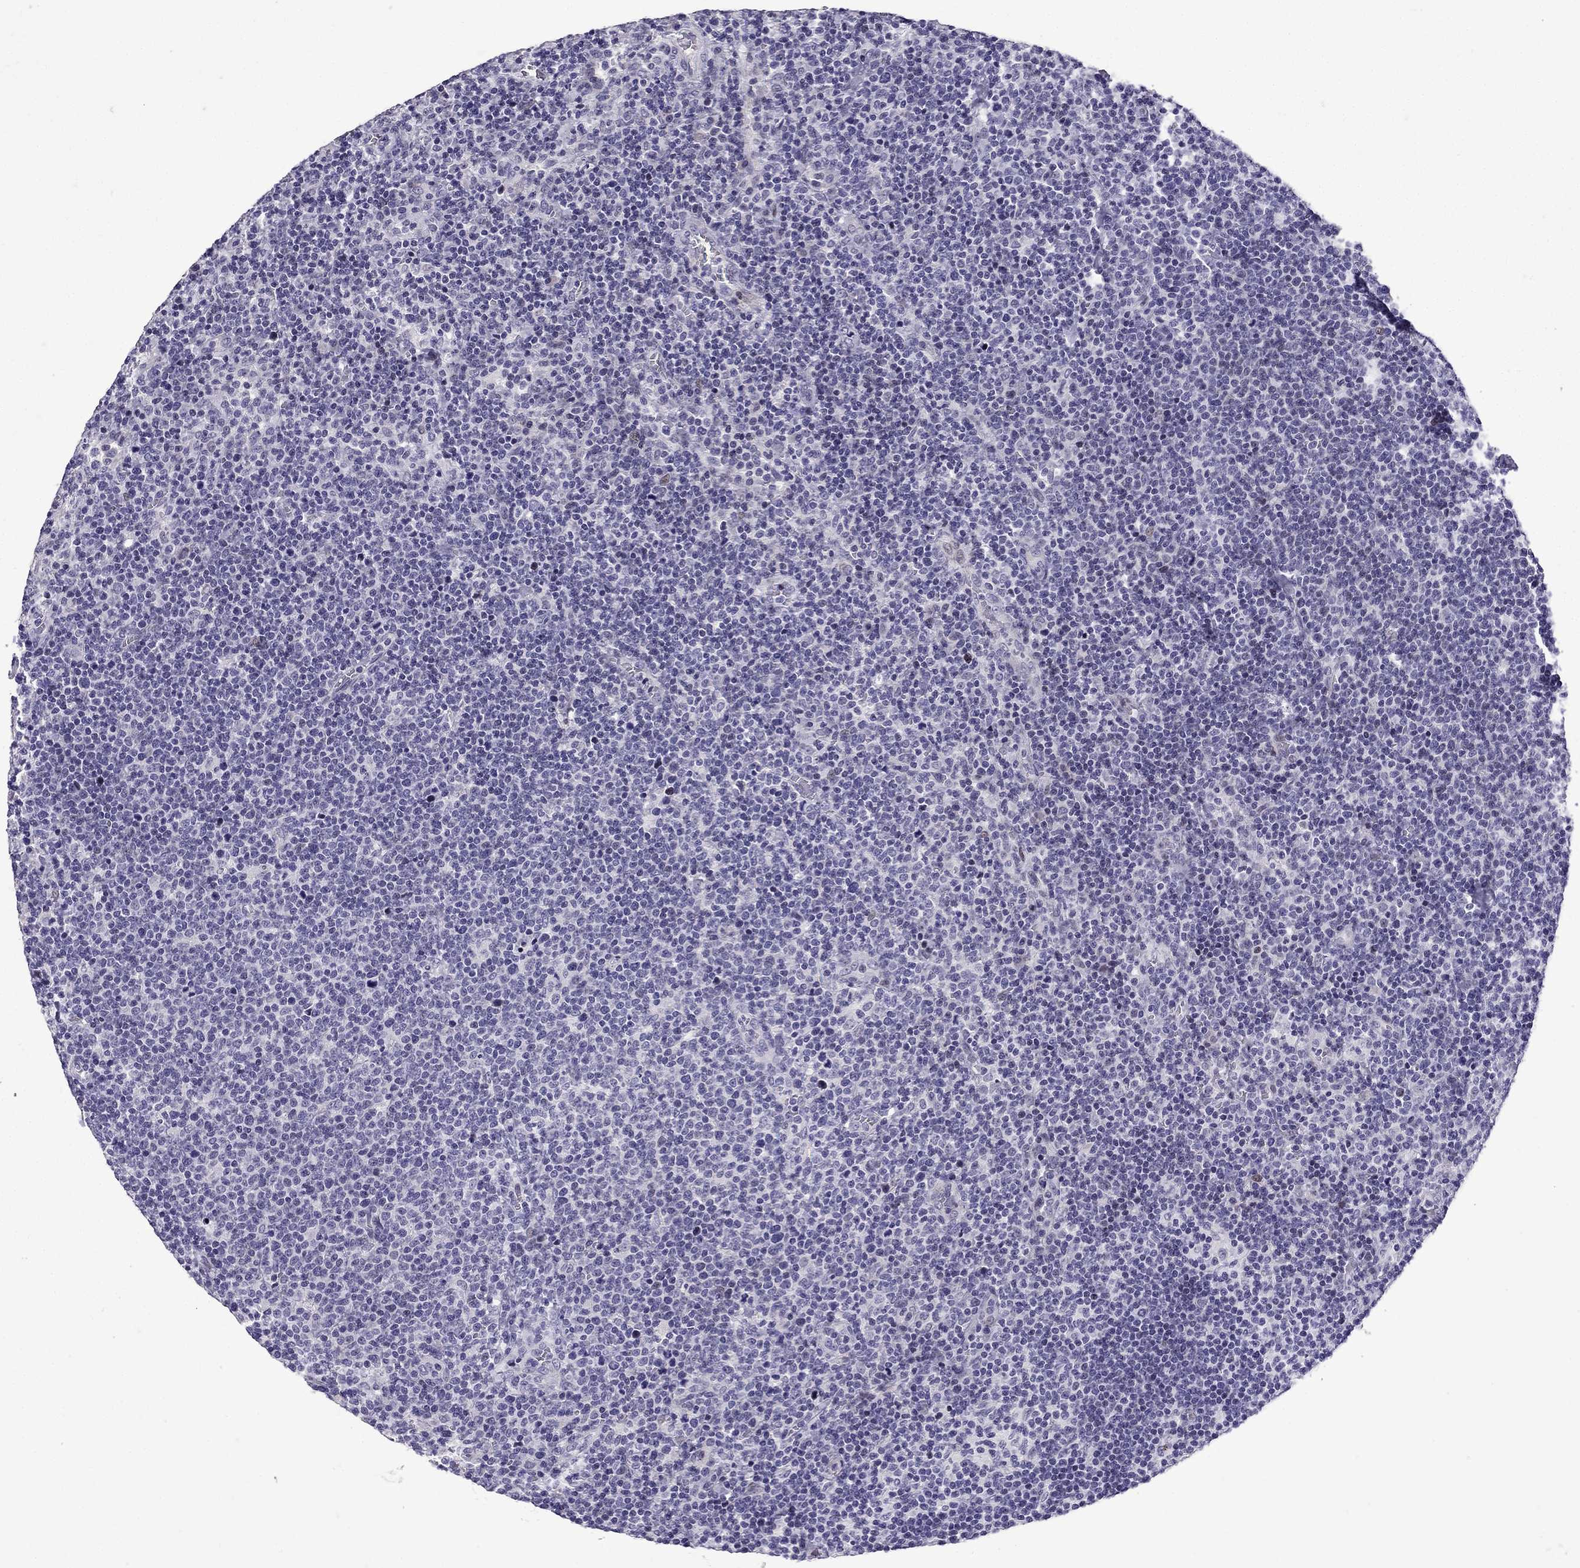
{"staining": {"intensity": "negative", "quantity": "none", "location": "none"}, "tissue": "lymphoma", "cell_type": "Tumor cells", "image_type": "cancer", "snomed": [{"axis": "morphology", "description": "Malignant lymphoma, non-Hodgkin's type, High grade"}, {"axis": "topography", "description": "Lymph node"}], "caption": "IHC histopathology image of neoplastic tissue: human malignant lymphoma, non-Hodgkin's type (high-grade) stained with DAB demonstrates no significant protein staining in tumor cells. (DAB immunohistochemistry with hematoxylin counter stain).", "gene": "TTN", "patient": {"sex": "male", "age": 61}}